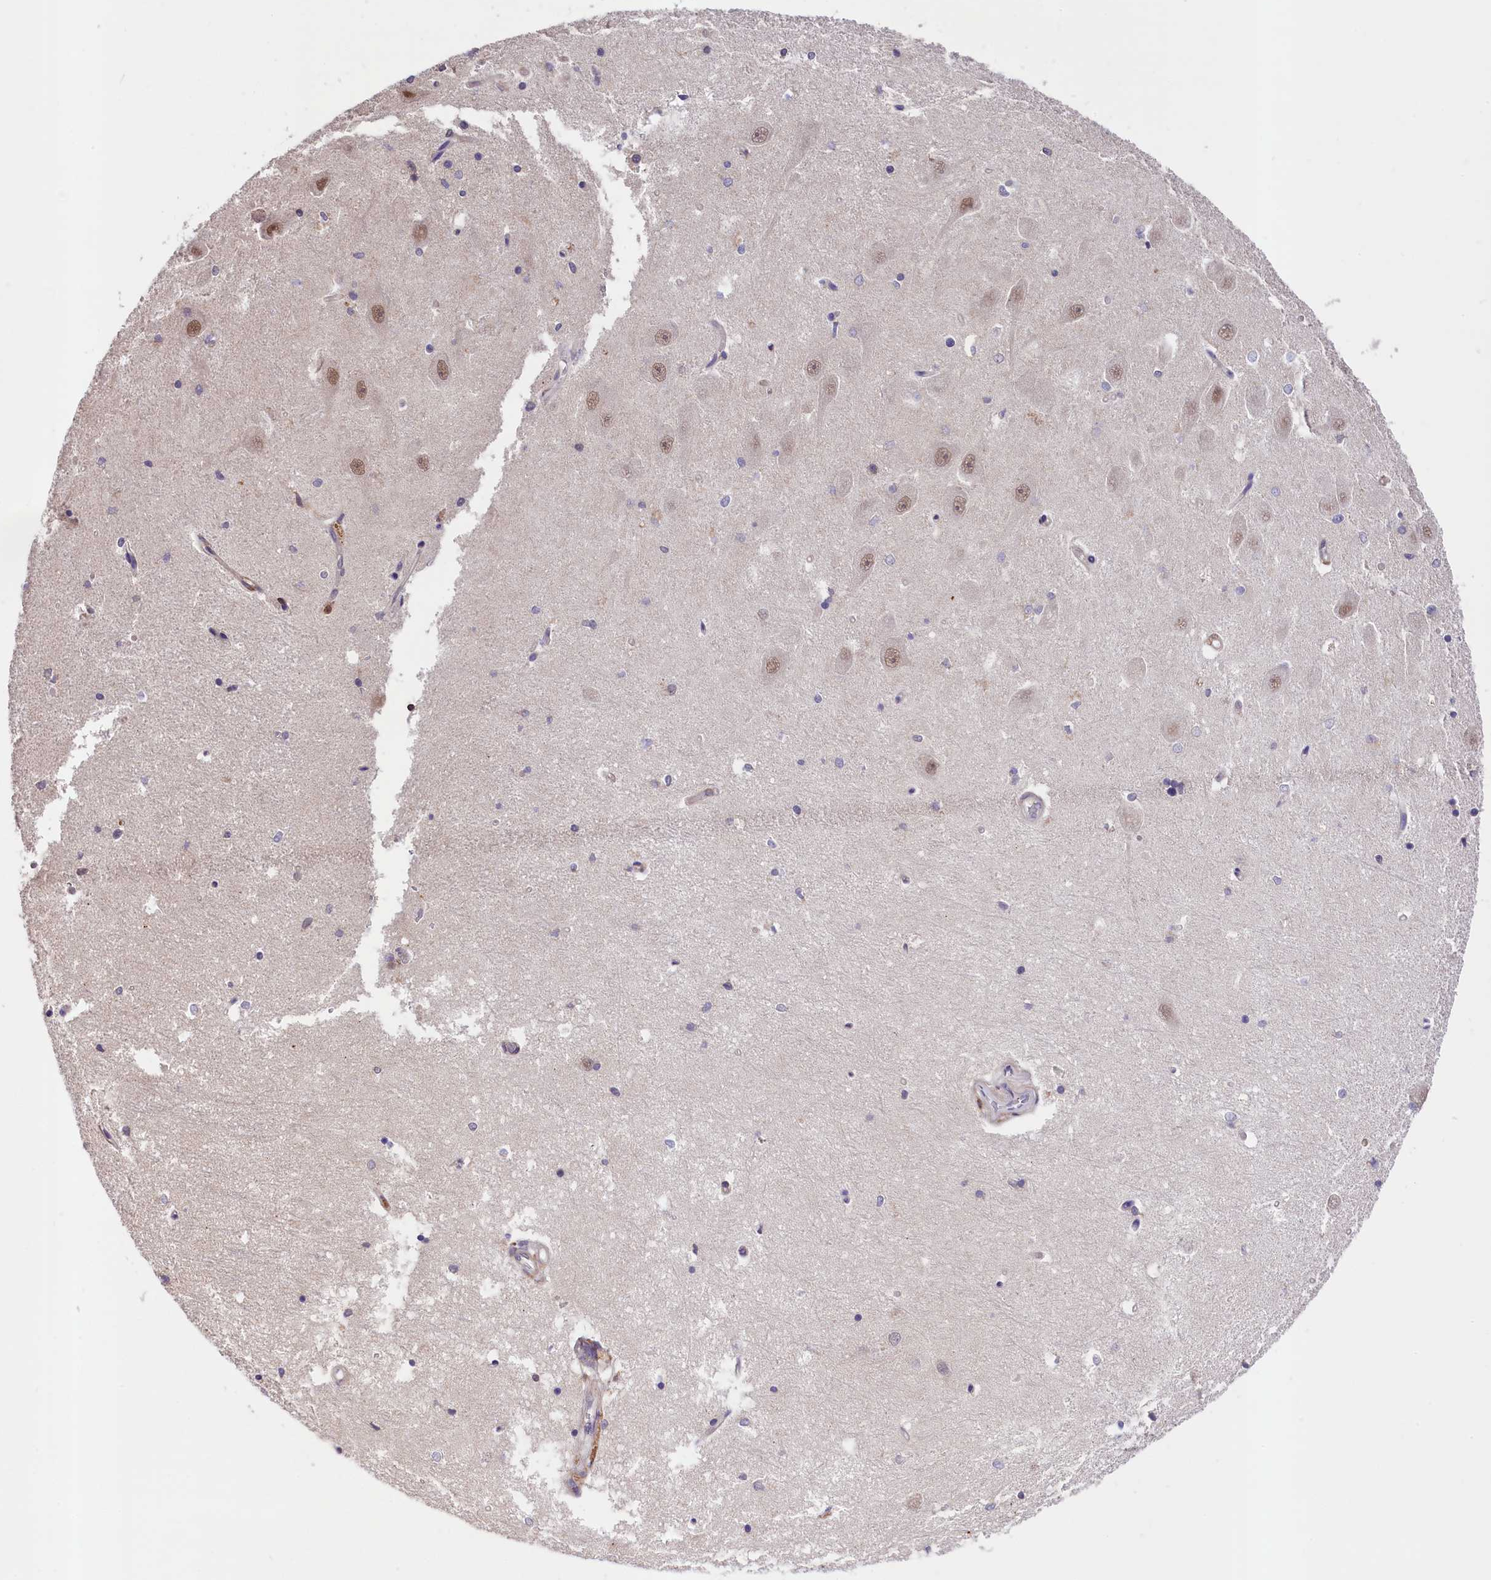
{"staining": {"intensity": "moderate", "quantity": "<25%", "location": "nuclear"}, "tissue": "hippocampus", "cell_type": "Glial cells", "image_type": "normal", "snomed": [{"axis": "morphology", "description": "Normal tissue, NOS"}, {"axis": "topography", "description": "Hippocampus"}], "caption": "Immunohistochemical staining of benign hippocampus shows low levels of moderate nuclear positivity in about <25% of glial cells. (brown staining indicates protein expression, while blue staining denotes nuclei).", "gene": "SKIDA1", "patient": {"sex": "male", "age": 45}}